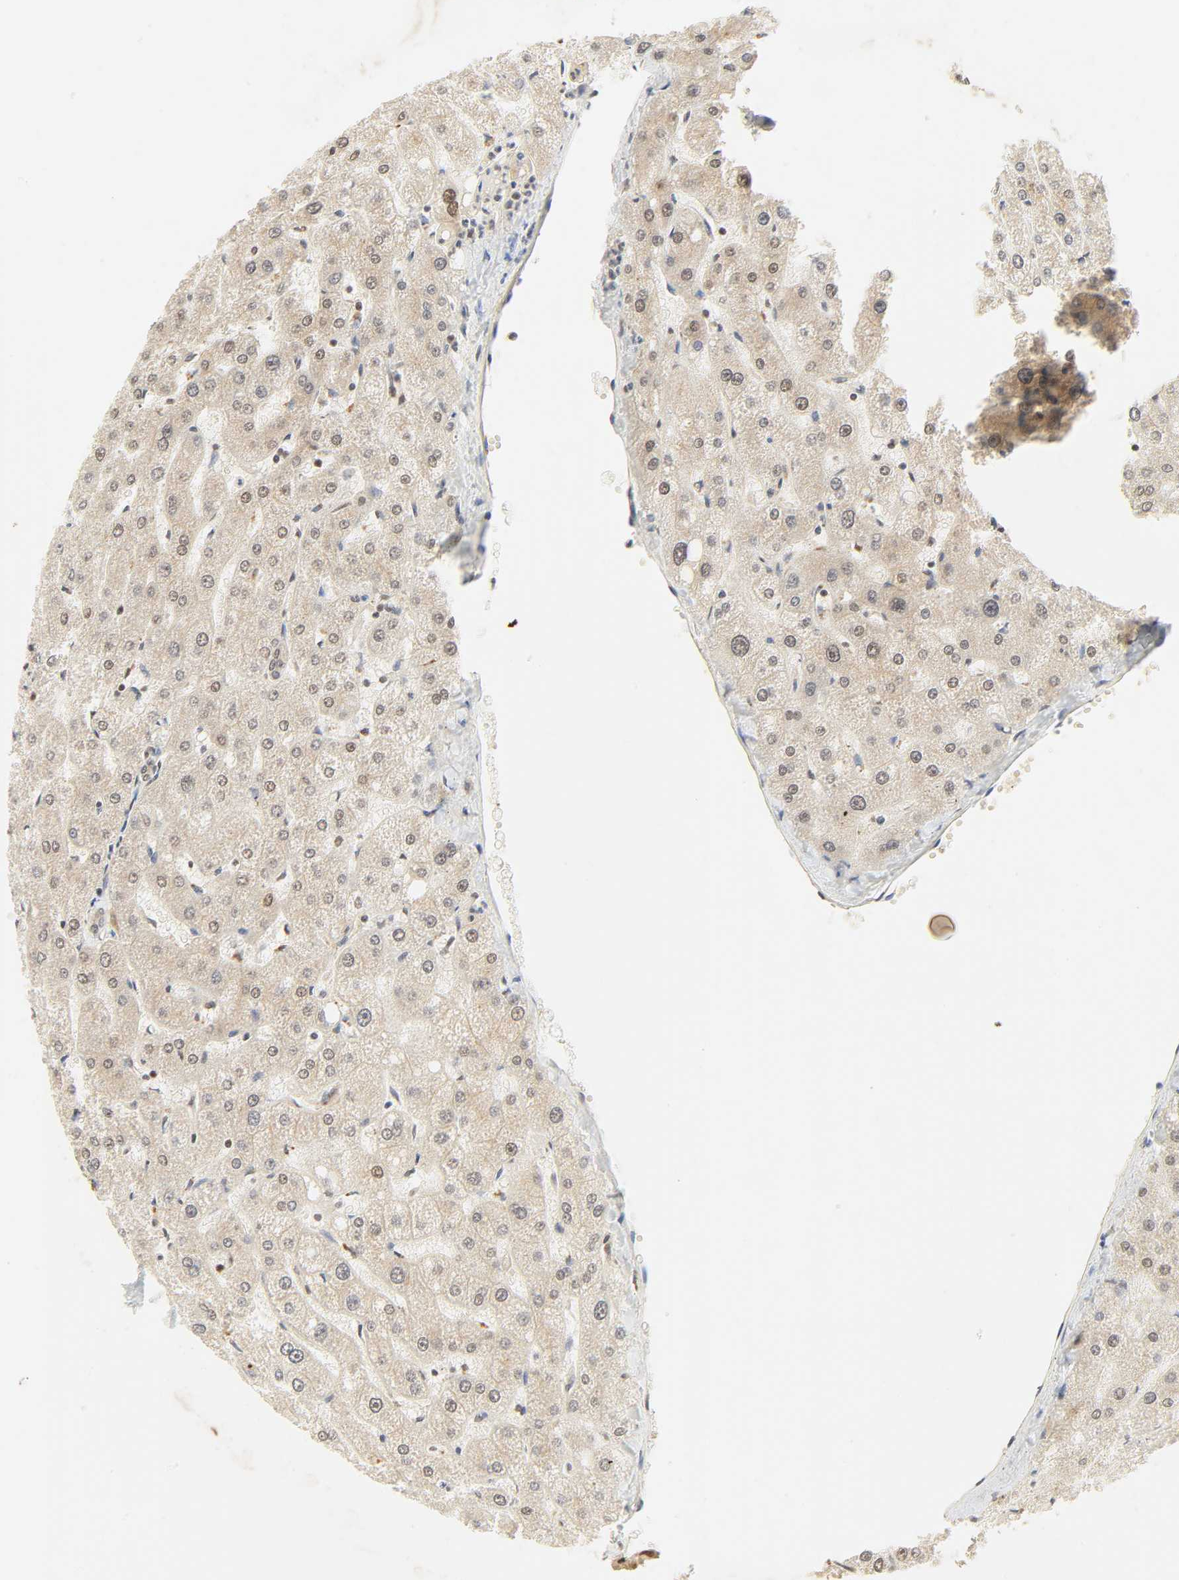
{"staining": {"intensity": "weak", "quantity": "25%-75%", "location": "nuclear"}, "tissue": "liver", "cell_type": "Cholangiocytes", "image_type": "normal", "snomed": [{"axis": "morphology", "description": "Normal tissue, NOS"}, {"axis": "topography", "description": "Liver"}], "caption": "Normal liver was stained to show a protein in brown. There is low levels of weak nuclear expression in approximately 25%-75% of cholangiocytes.", "gene": "UBC", "patient": {"sex": "male", "age": 67}}